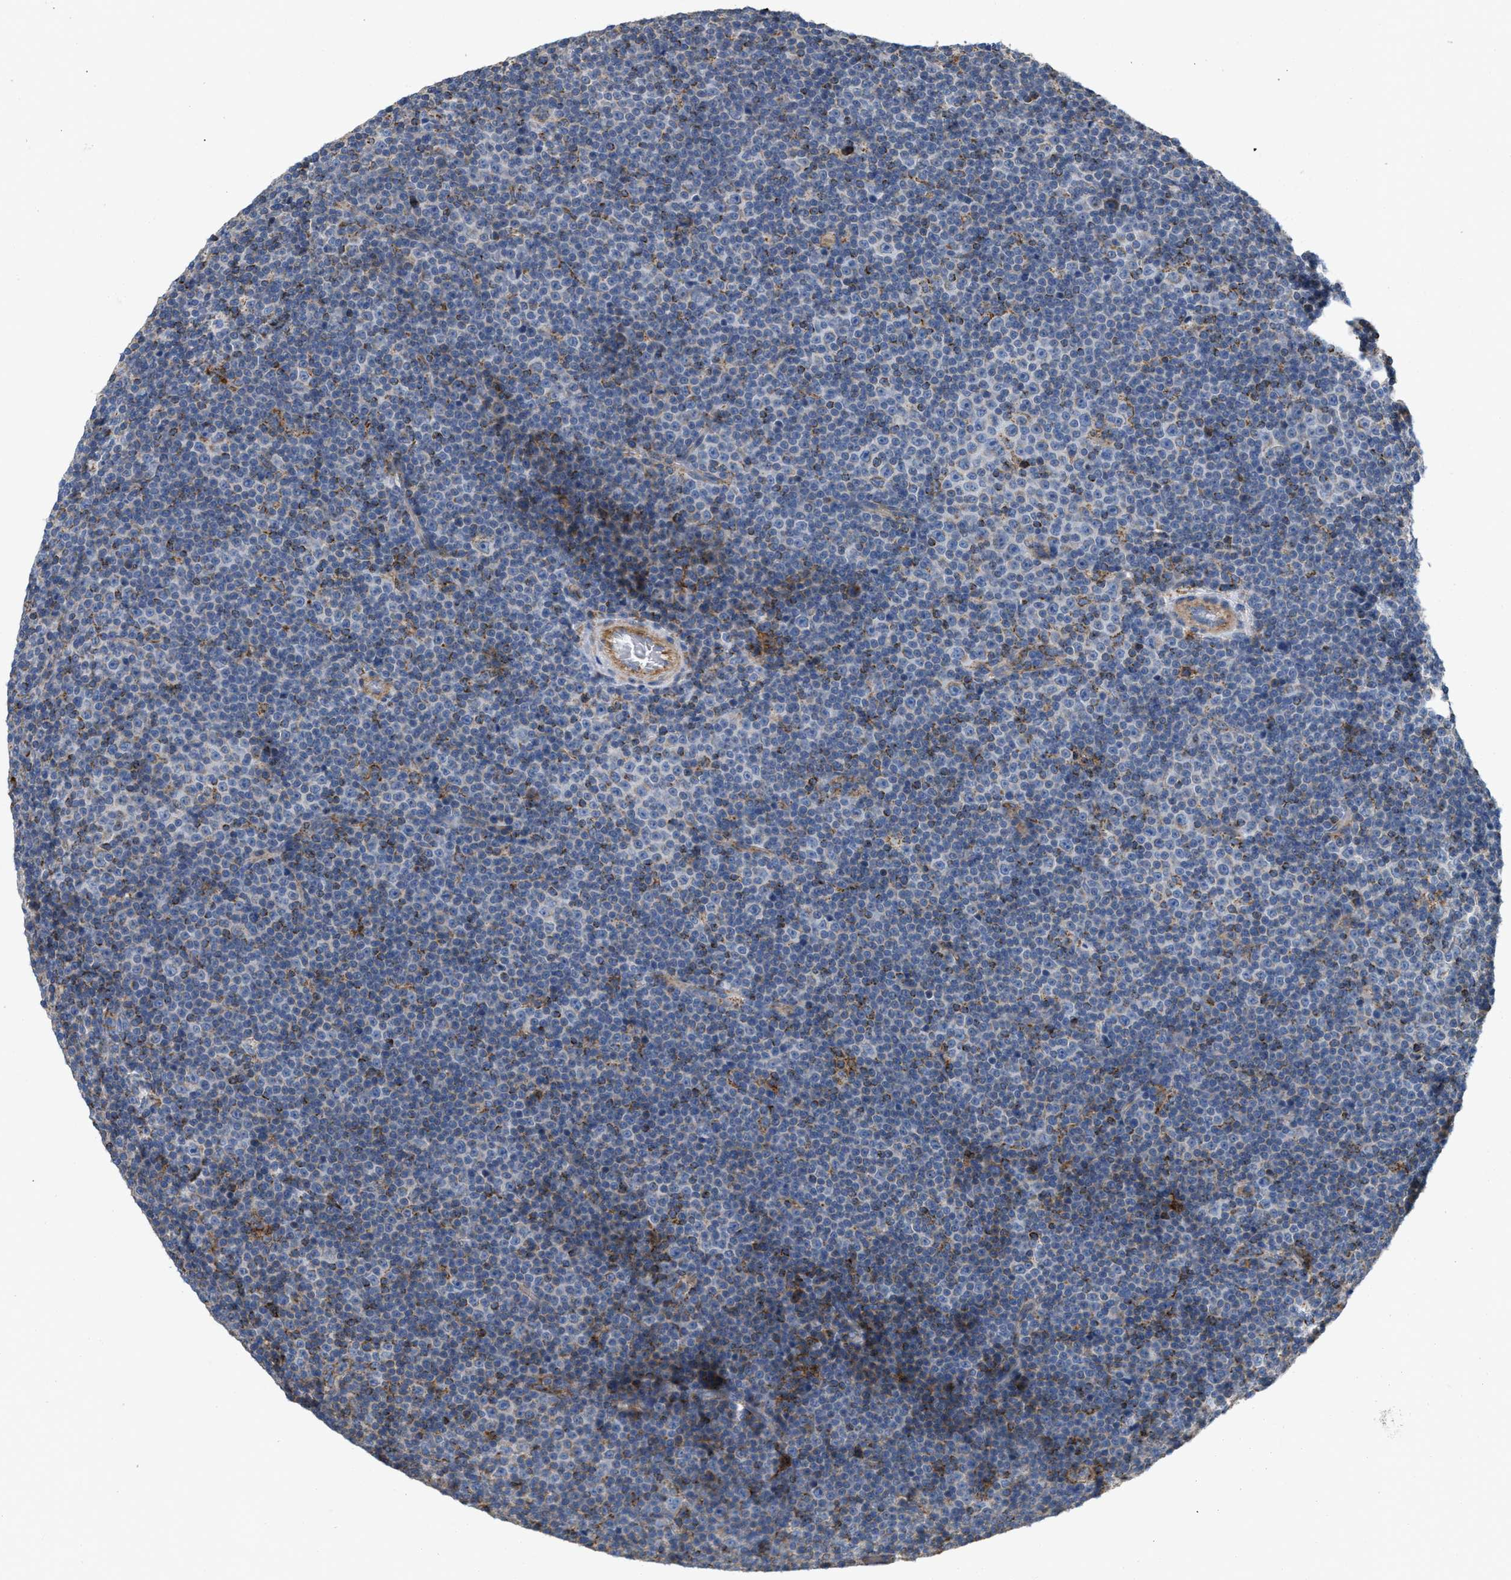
{"staining": {"intensity": "negative", "quantity": "none", "location": "none"}, "tissue": "lymphoma", "cell_type": "Tumor cells", "image_type": "cancer", "snomed": [{"axis": "morphology", "description": "Malignant lymphoma, non-Hodgkin's type, Low grade"}, {"axis": "topography", "description": "Lymph node"}], "caption": "A high-resolution photomicrograph shows immunohistochemistry staining of malignant lymphoma, non-Hodgkin's type (low-grade), which displays no significant positivity in tumor cells. Brightfield microscopy of immunohistochemistry (IHC) stained with DAB (brown) and hematoxylin (blue), captured at high magnification.", "gene": "GRB10", "patient": {"sex": "female", "age": 67}}